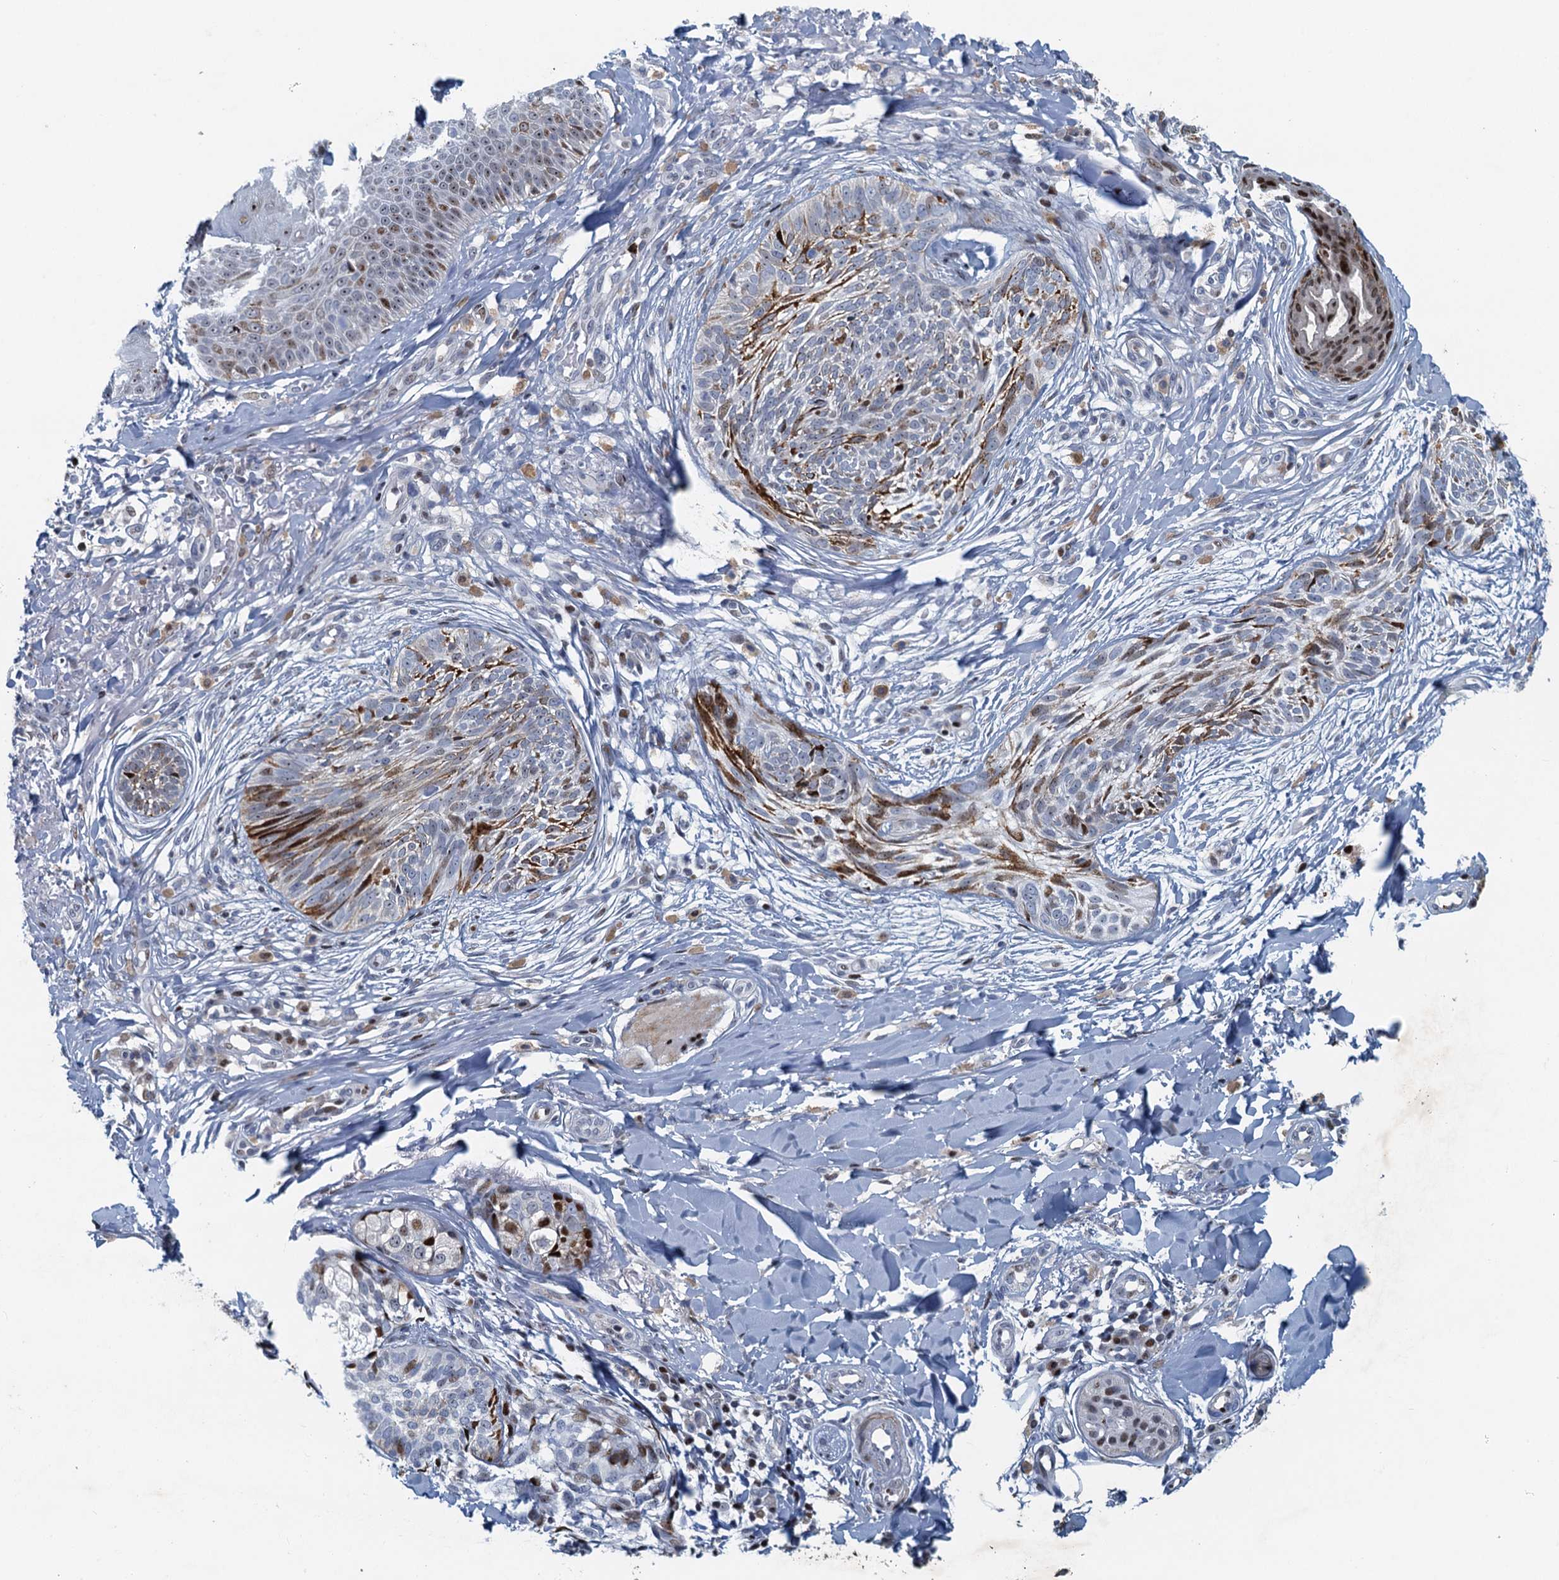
{"staining": {"intensity": "moderate", "quantity": "<25%", "location": "cytoplasmic/membranous"}, "tissue": "skin cancer", "cell_type": "Tumor cells", "image_type": "cancer", "snomed": [{"axis": "morphology", "description": "Basal cell carcinoma"}, {"axis": "topography", "description": "Skin"}], "caption": "A micrograph of human basal cell carcinoma (skin) stained for a protein demonstrates moderate cytoplasmic/membranous brown staining in tumor cells.", "gene": "ANKRD13D", "patient": {"sex": "female", "age": 61}}